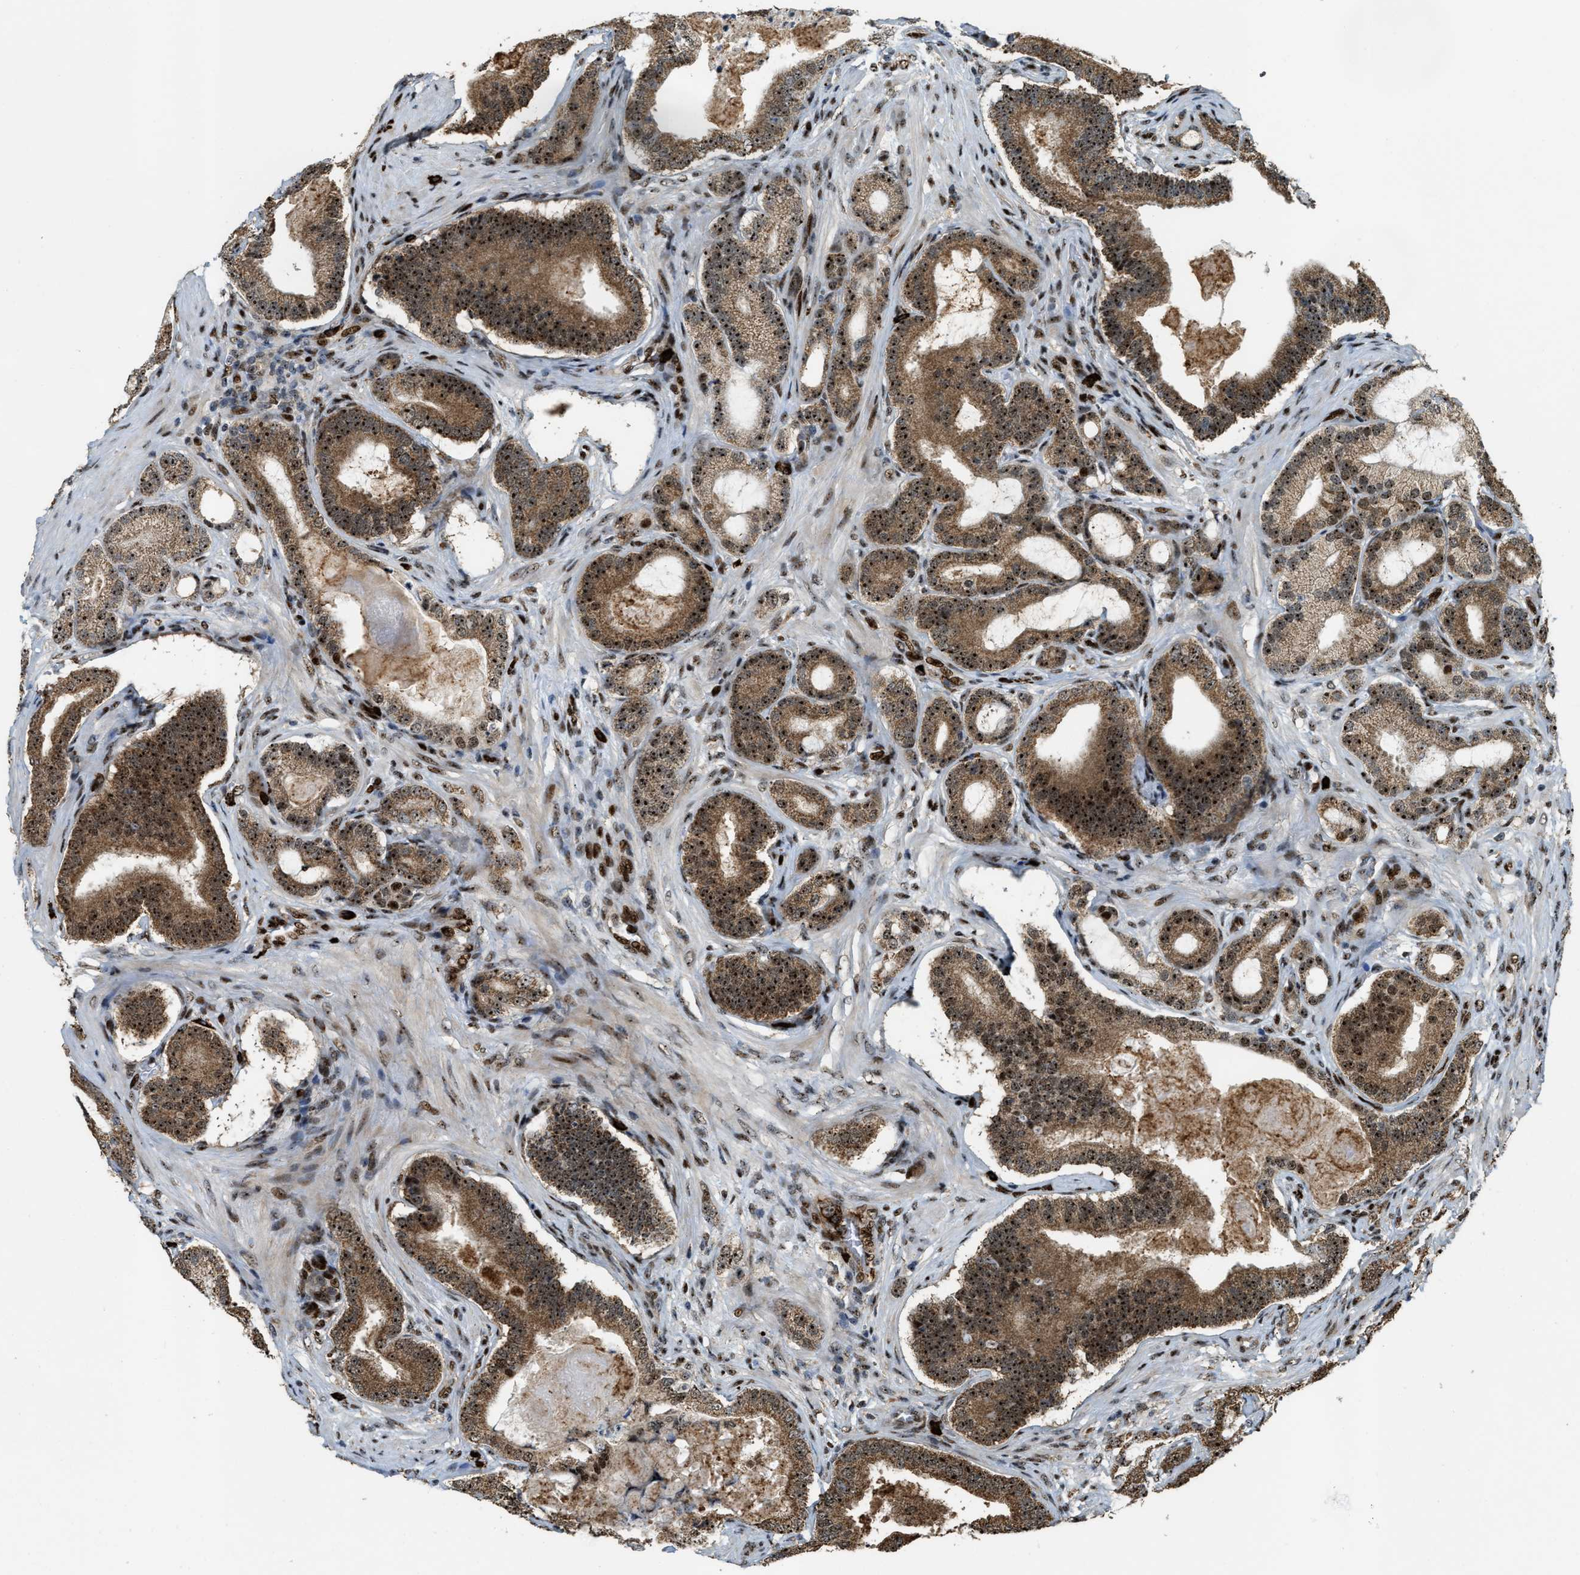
{"staining": {"intensity": "strong", "quantity": ">75%", "location": "cytoplasmic/membranous,nuclear"}, "tissue": "prostate cancer", "cell_type": "Tumor cells", "image_type": "cancer", "snomed": [{"axis": "morphology", "description": "Adenocarcinoma, High grade"}, {"axis": "topography", "description": "Prostate"}], "caption": "Immunohistochemistry image of neoplastic tissue: human prostate cancer stained using immunohistochemistry (IHC) exhibits high levels of strong protein expression localized specifically in the cytoplasmic/membranous and nuclear of tumor cells, appearing as a cytoplasmic/membranous and nuclear brown color.", "gene": "ZNF687", "patient": {"sex": "male", "age": 60}}